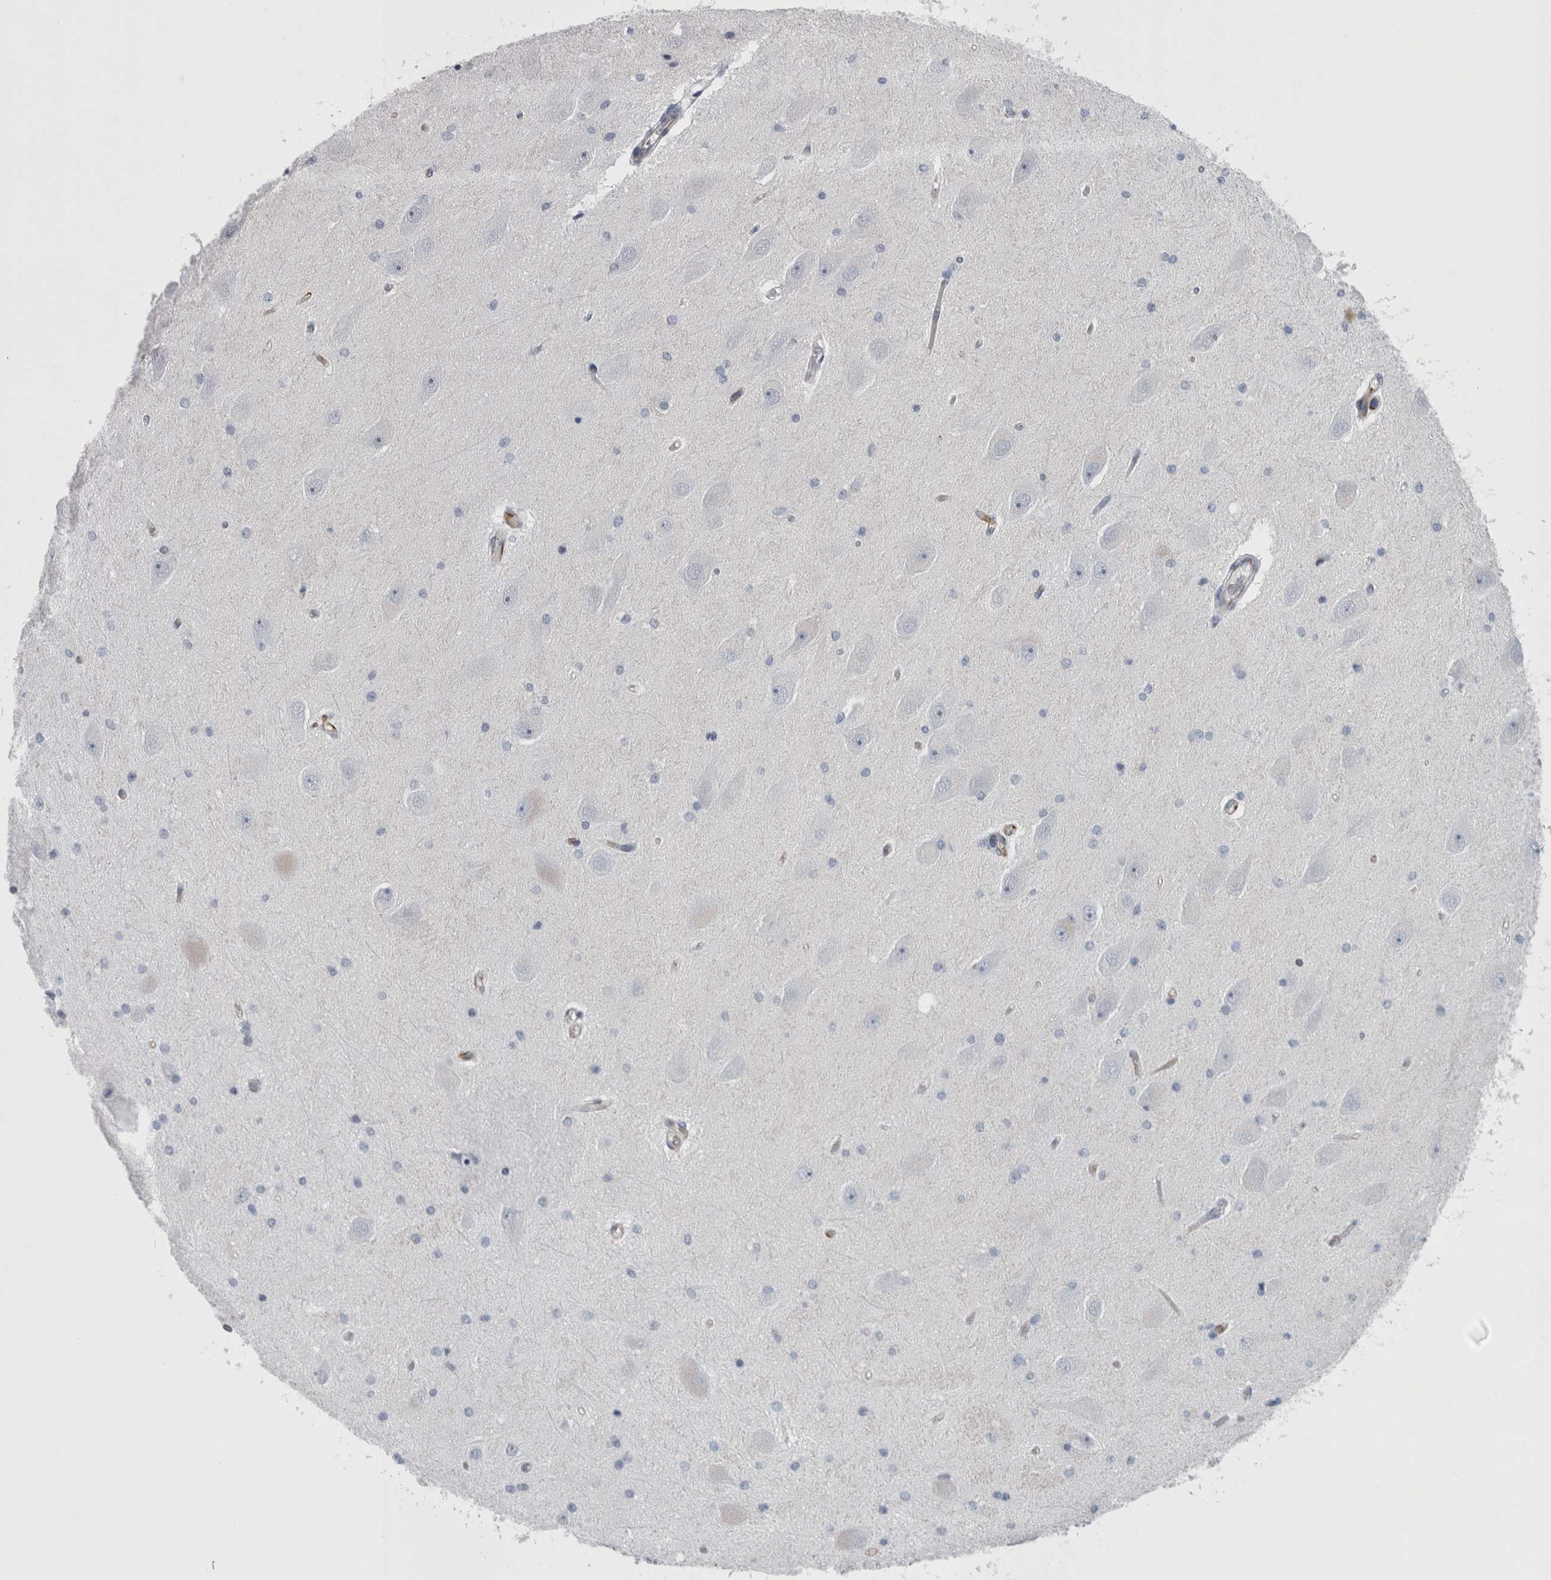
{"staining": {"intensity": "negative", "quantity": "none", "location": "none"}, "tissue": "hippocampus", "cell_type": "Glial cells", "image_type": "normal", "snomed": [{"axis": "morphology", "description": "Normal tissue, NOS"}, {"axis": "topography", "description": "Hippocampus"}], "caption": "Benign hippocampus was stained to show a protein in brown. There is no significant positivity in glial cells. Nuclei are stained in blue.", "gene": "VWDE", "patient": {"sex": "female", "age": 54}}